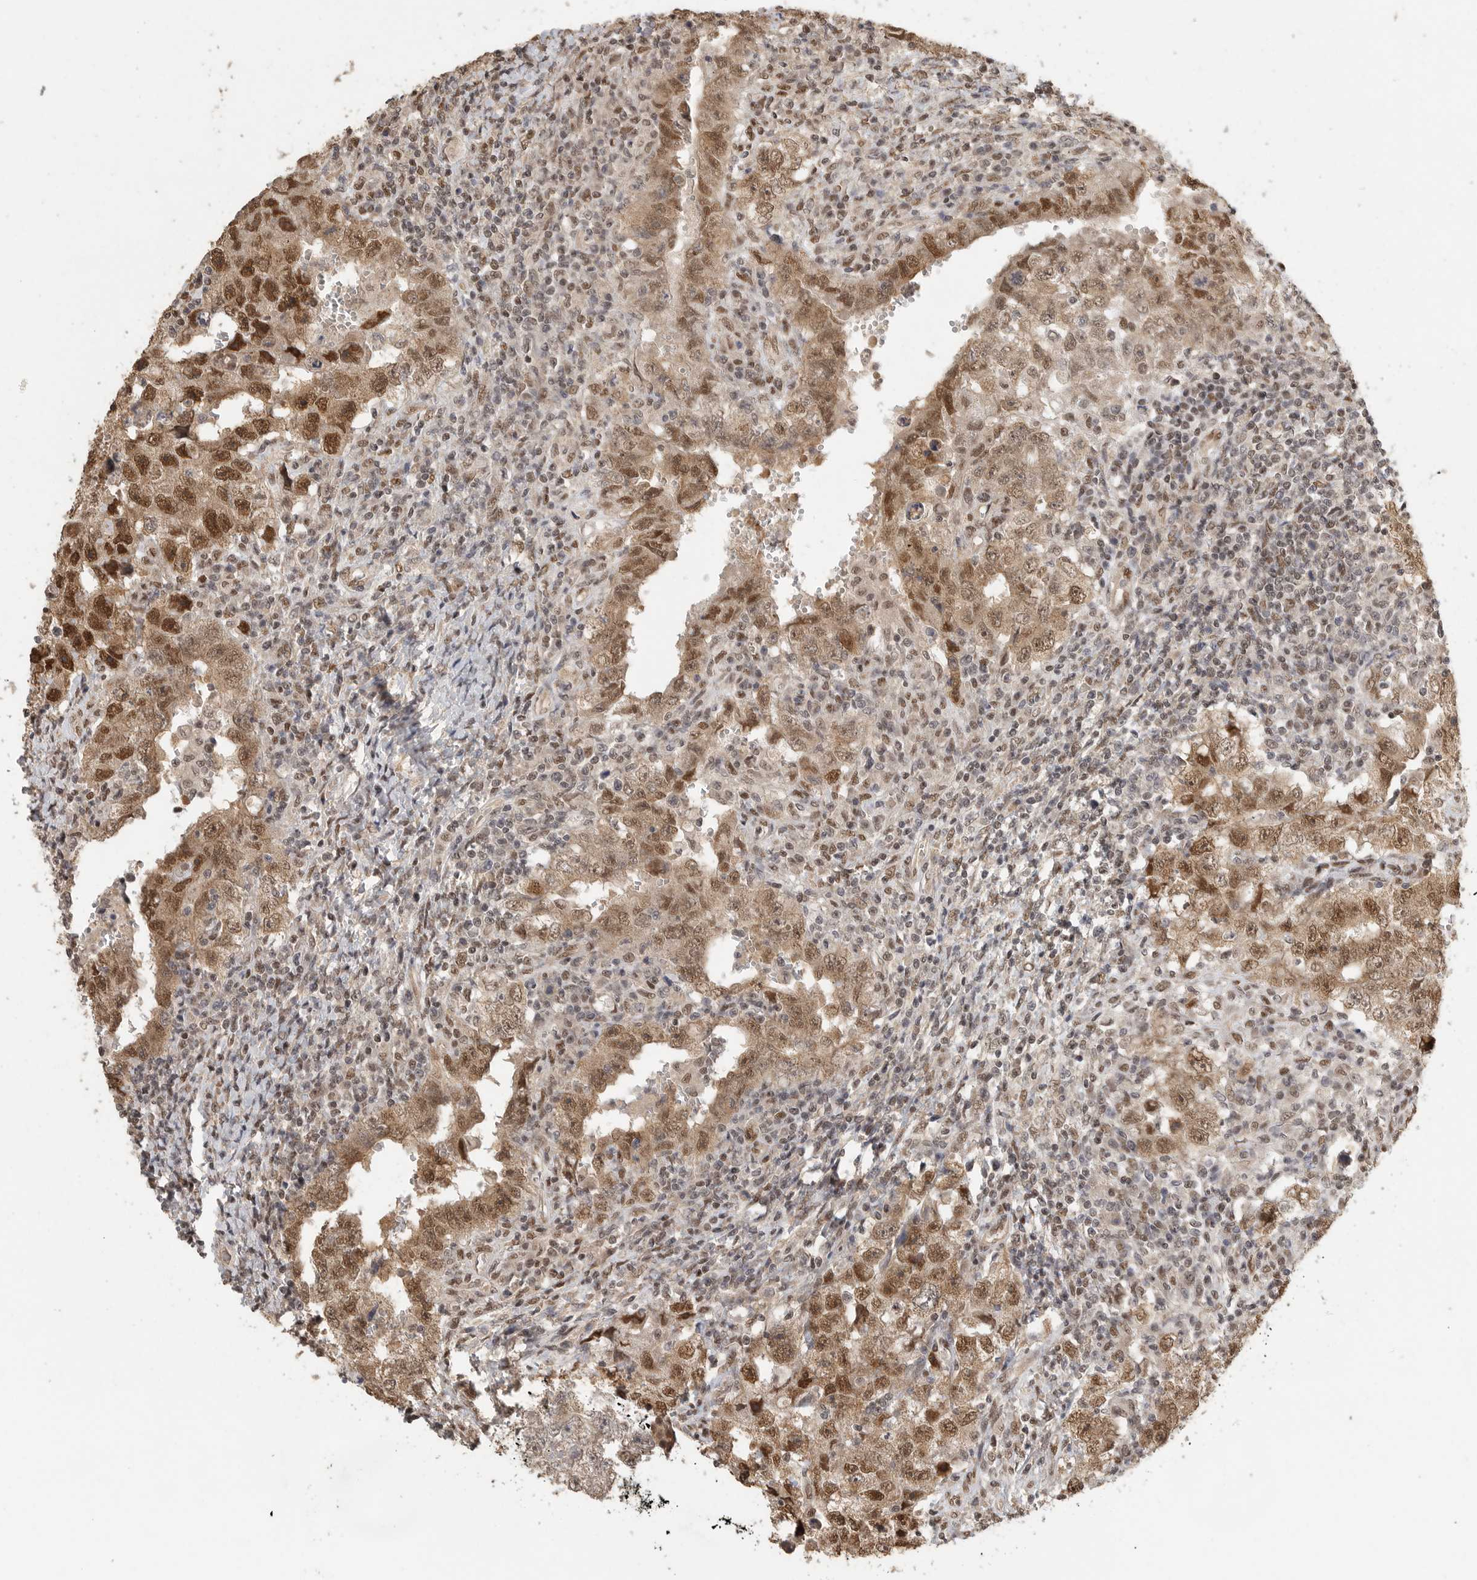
{"staining": {"intensity": "strong", "quantity": ">75%", "location": "cytoplasmic/membranous,nuclear"}, "tissue": "testis cancer", "cell_type": "Tumor cells", "image_type": "cancer", "snomed": [{"axis": "morphology", "description": "Carcinoma, Embryonal, NOS"}, {"axis": "topography", "description": "Testis"}], "caption": "Strong cytoplasmic/membranous and nuclear expression is appreciated in about >75% of tumor cells in testis embryonal carcinoma.", "gene": "DFFA", "patient": {"sex": "male", "age": 26}}